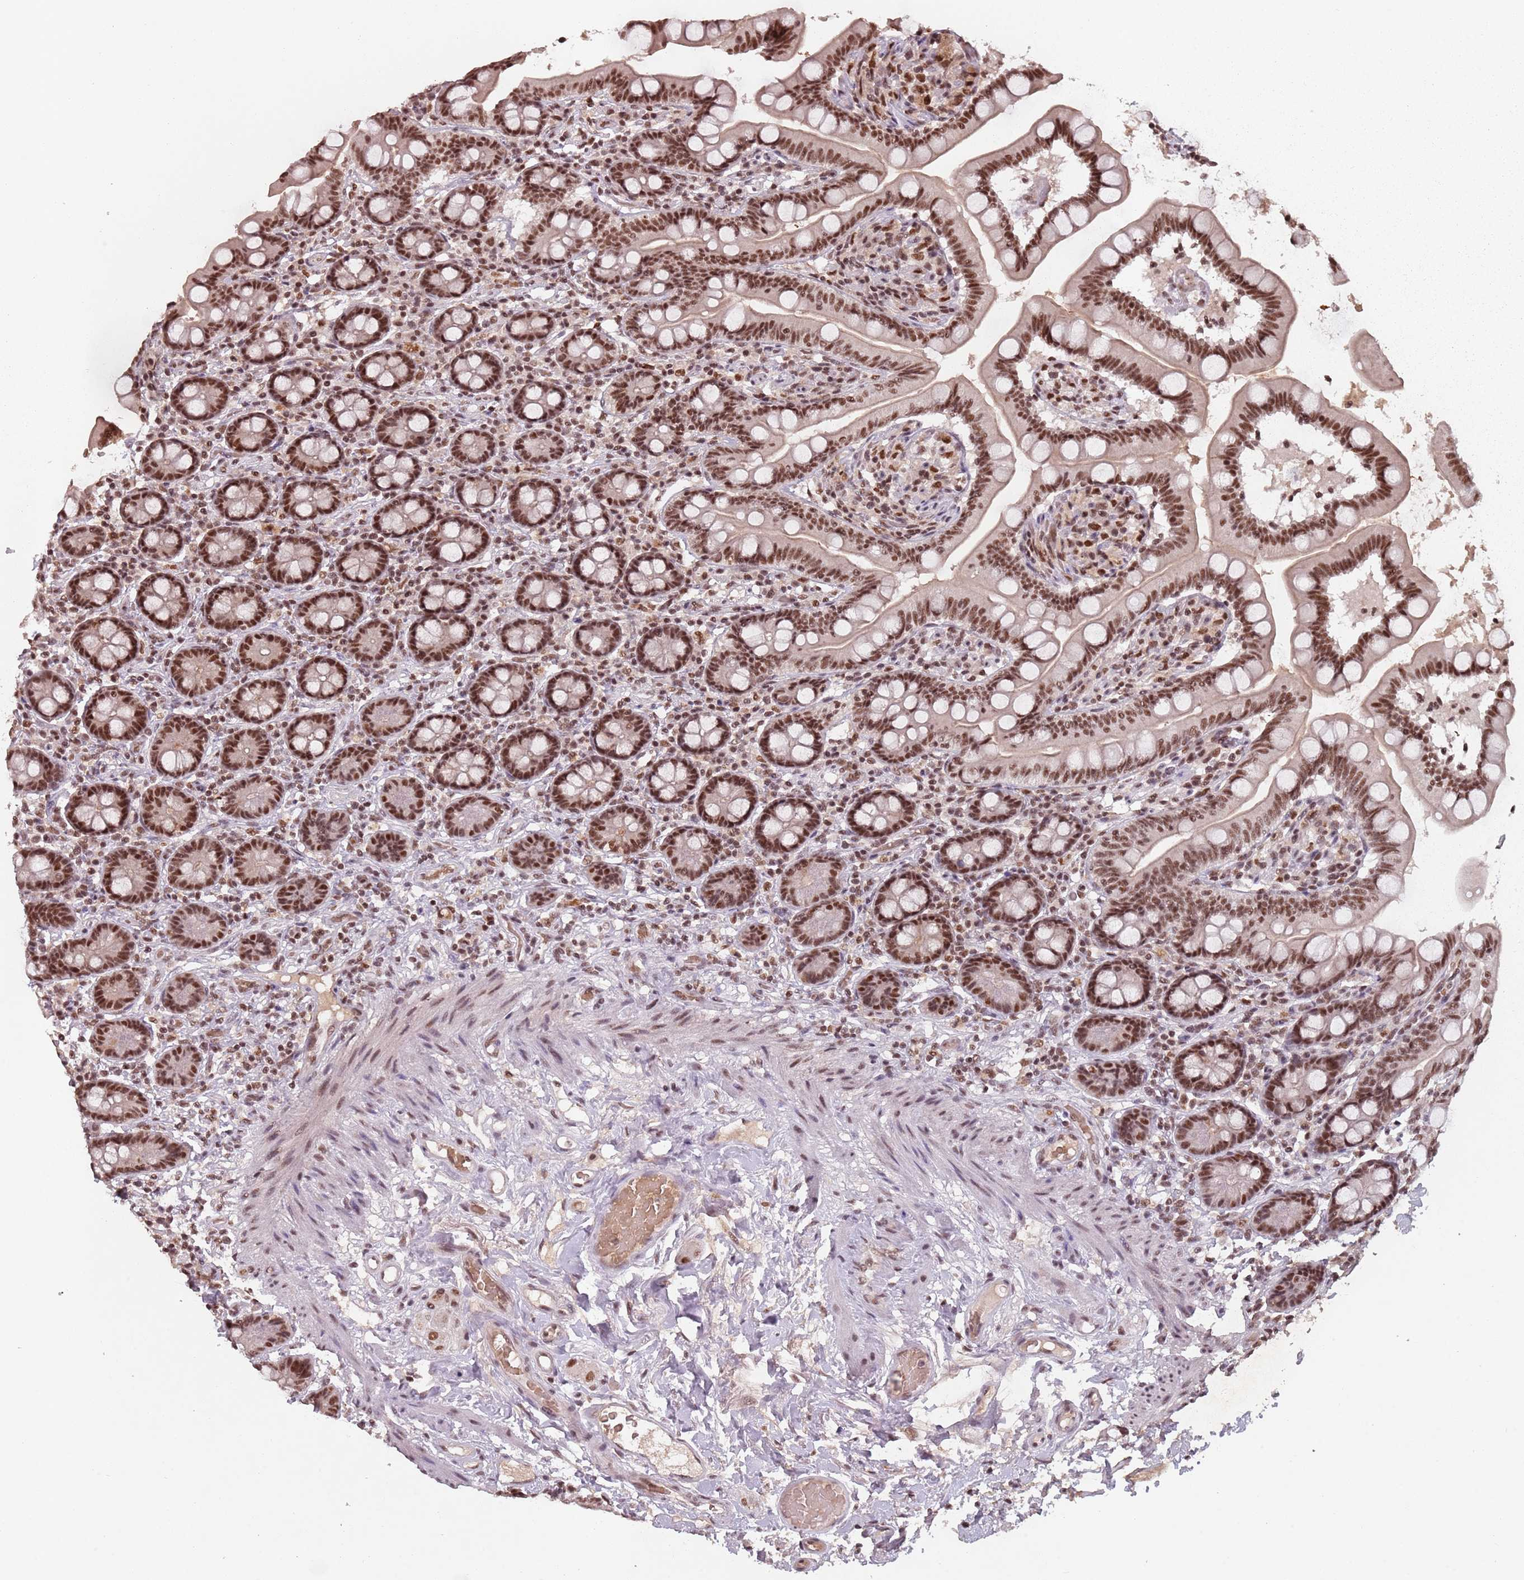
{"staining": {"intensity": "moderate", "quantity": ">75%", "location": "nuclear"}, "tissue": "small intestine", "cell_type": "Glandular cells", "image_type": "normal", "snomed": [{"axis": "morphology", "description": "Normal tissue, NOS"}, {"axis": "topography", "description": "Small intestine"}], "caption": "Normal small intestine demonstrates moderate nuclear staining in about >75% of glandular cells The staining was performed using DAB, with brown indicating positive protein expression. Nuclei are stained blue with hematoxylin..", "gene": "NCBP1", "patient": {"sex": "female", "age": 64}}